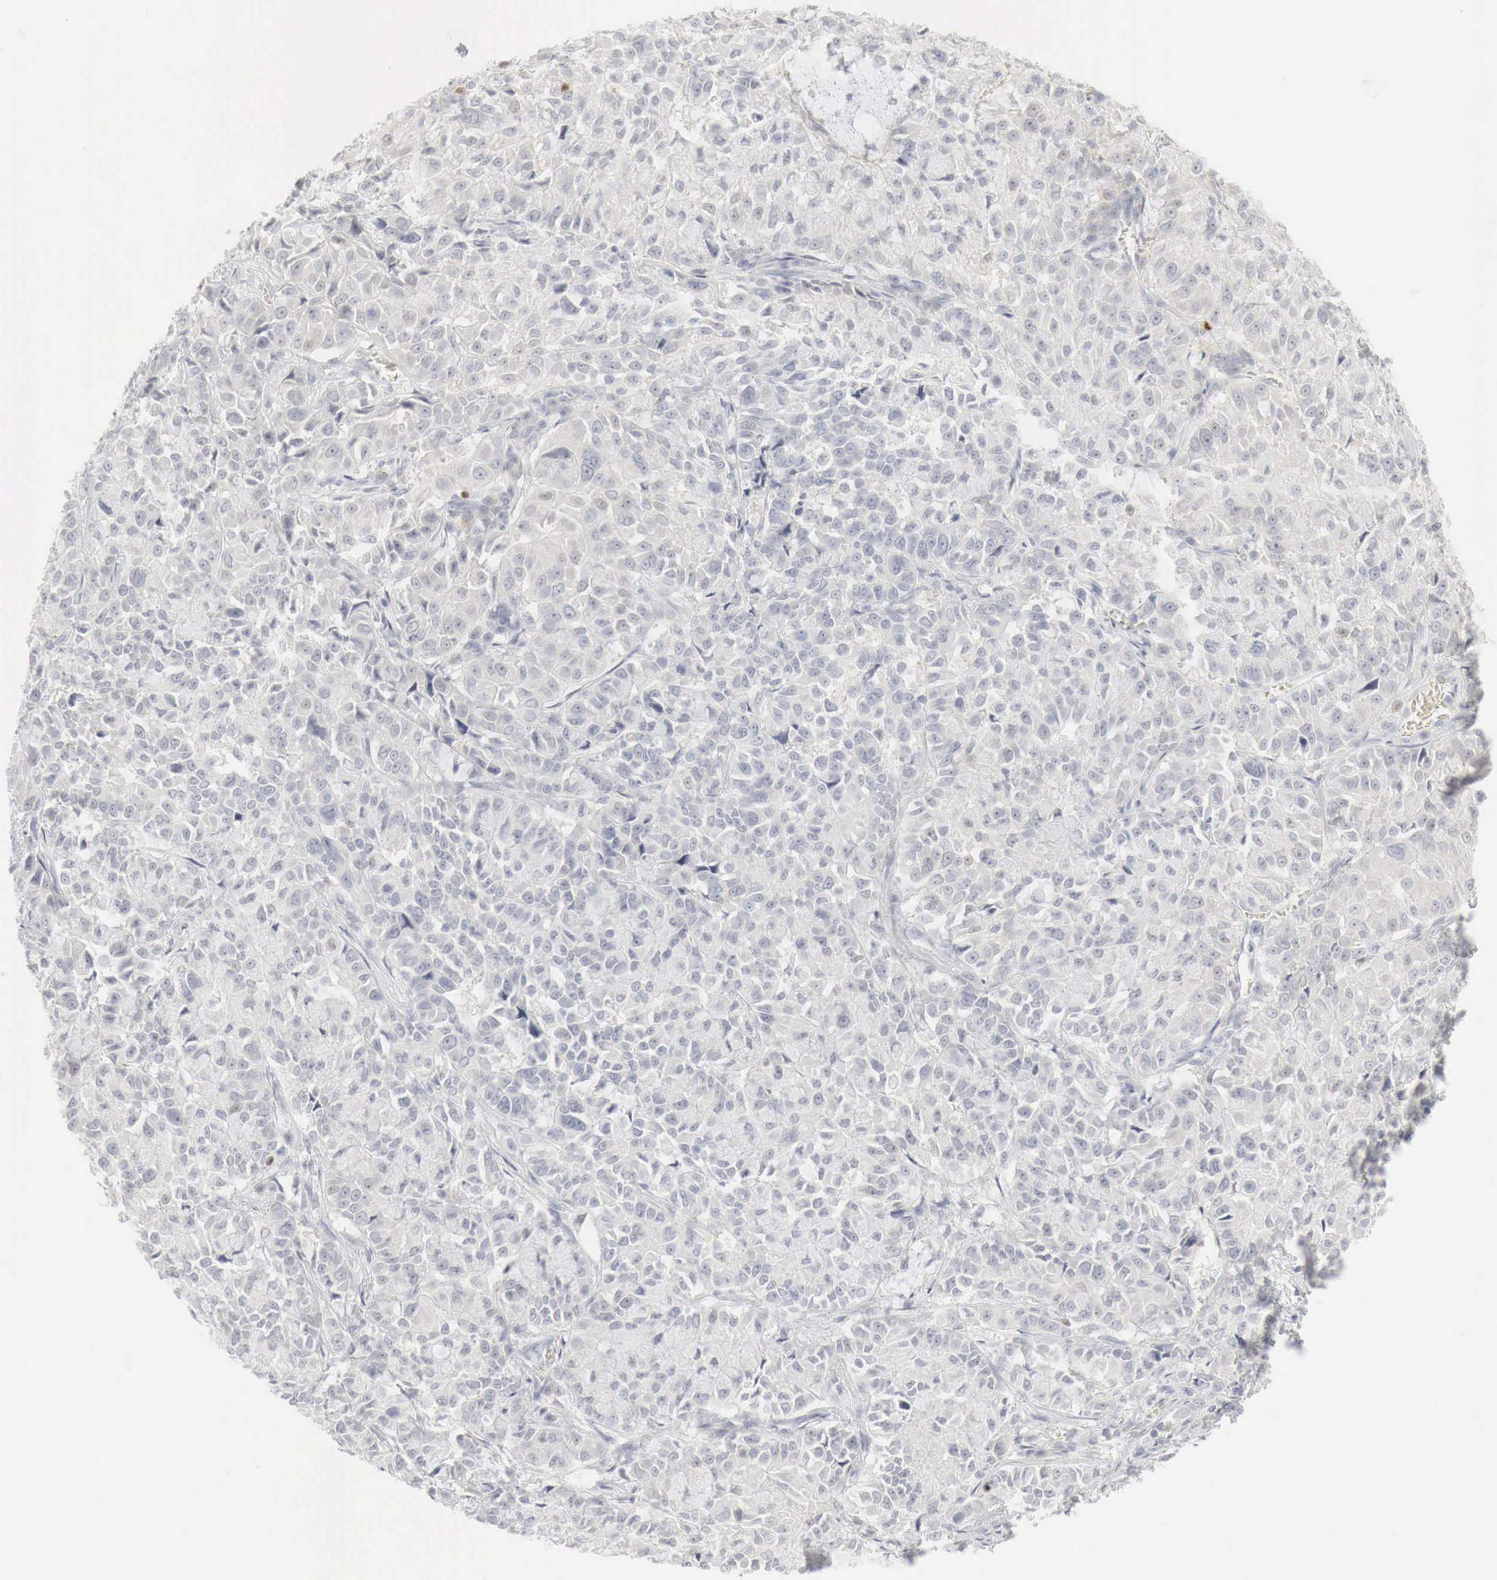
{"staining": {"intensity": "negative", "quantity": "none", "location": "none"}, "tissue": "pancreatic cancer", "cell_type": "Tumor cells", "image_type": "cancer", "snomed": [{"axis": "morphology", "description": "Adenocarcinoma, NOS"}, {"axis": "topography", "description": "Pancreas"}], "caption": "DAB (3,3'-diaminobenzidine) immunohistochemical staining of human pancreatic adenocarcinoma reveals no significant positivity in tumor cells.", "gene": "TP63", "patient": {"sex": "female", "age": 52}}